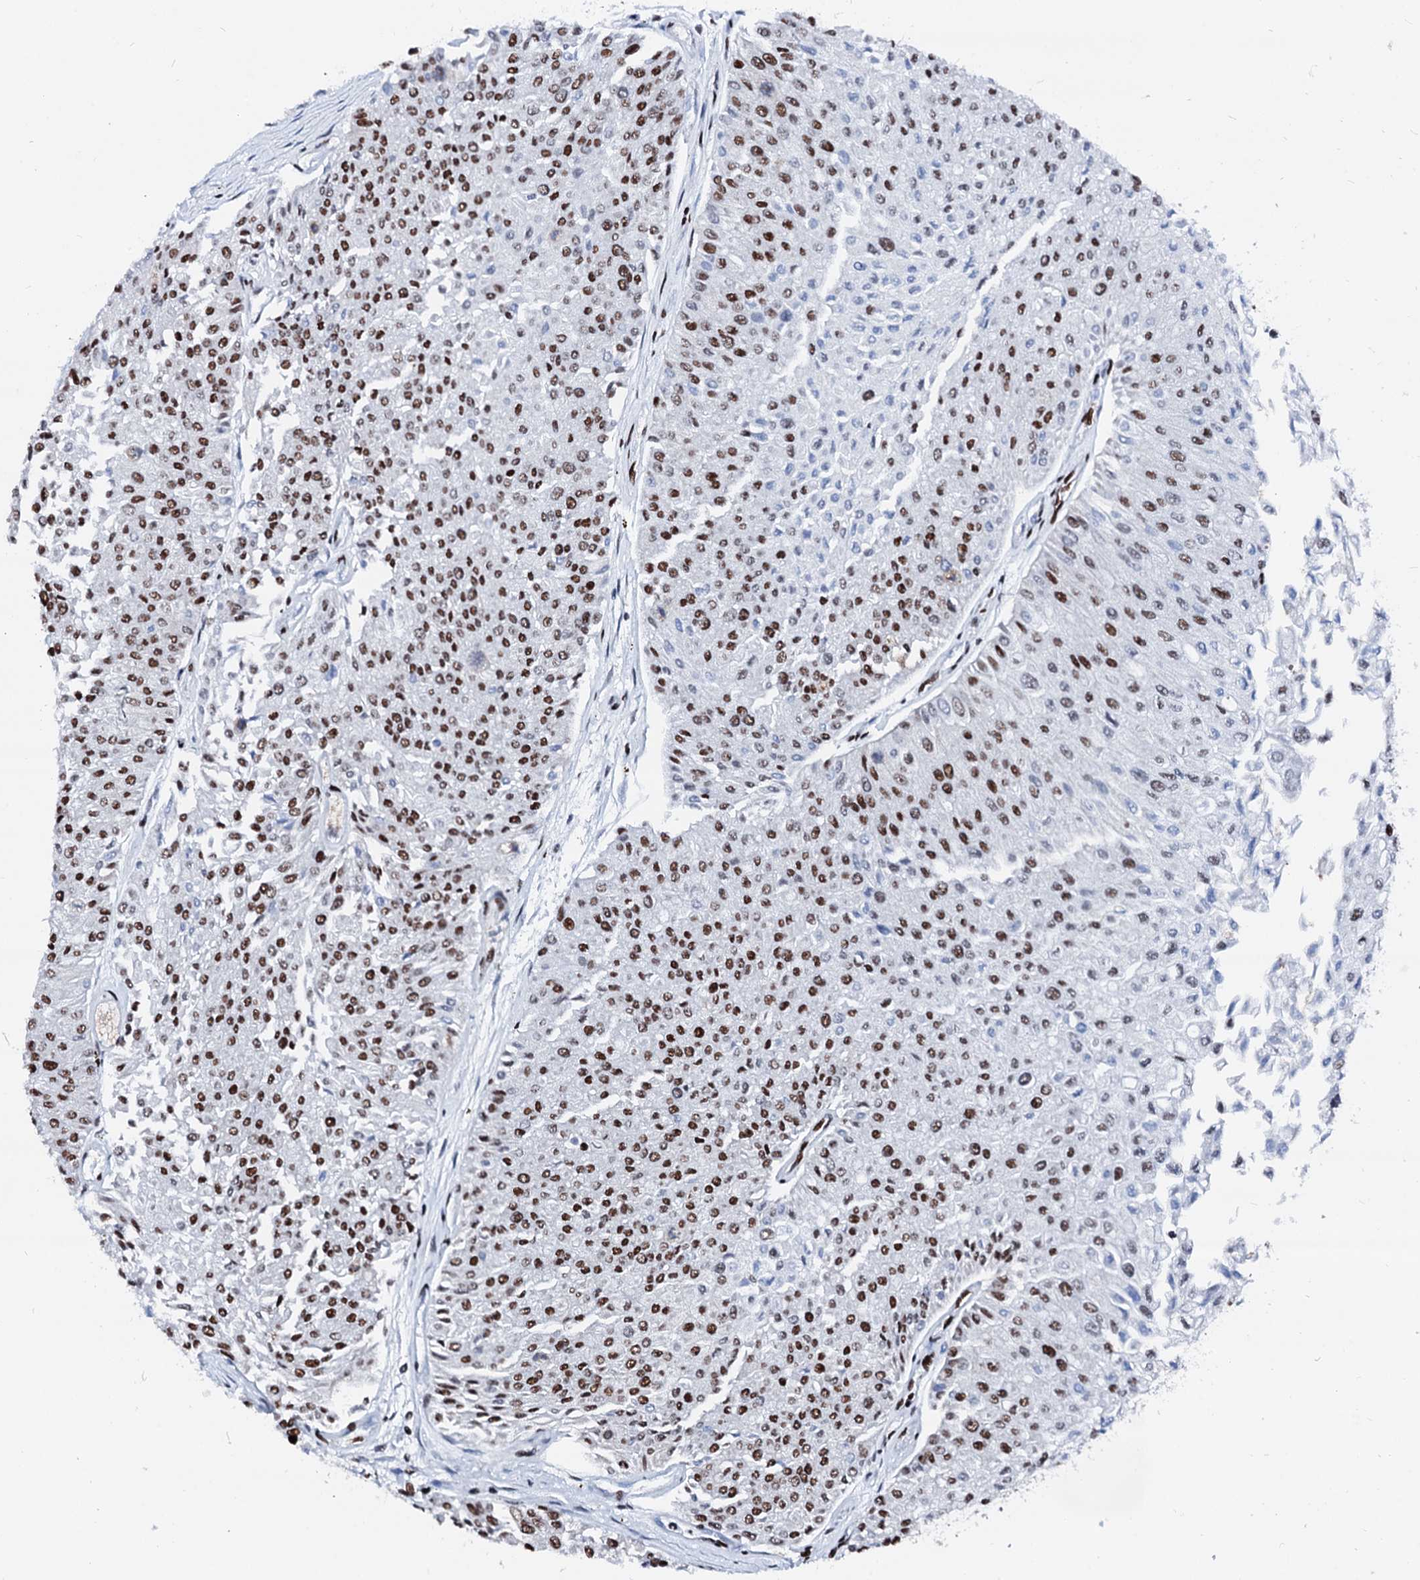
{"staining": {"intensity": "moderate", "quantity": ">75%", "location": "nuclear"}, "tissue": "urothelial cancer", "cell_type": "Tumor cells", "image_type": "cancer", "snomed": [{"axis": "morphology", "description": "Urothelial carcinoma, Low grade"}, {"axis": "topography", "description": "Urinary bladder"}], "caption": "Immunohistochemical staining of low-grade urothelial carcinoma reveals medium levels of moderate nuclear expression in approximately >75% of tumor cells.", "gene": "RALY", "patient": {"sex": "male", "age": 67}}